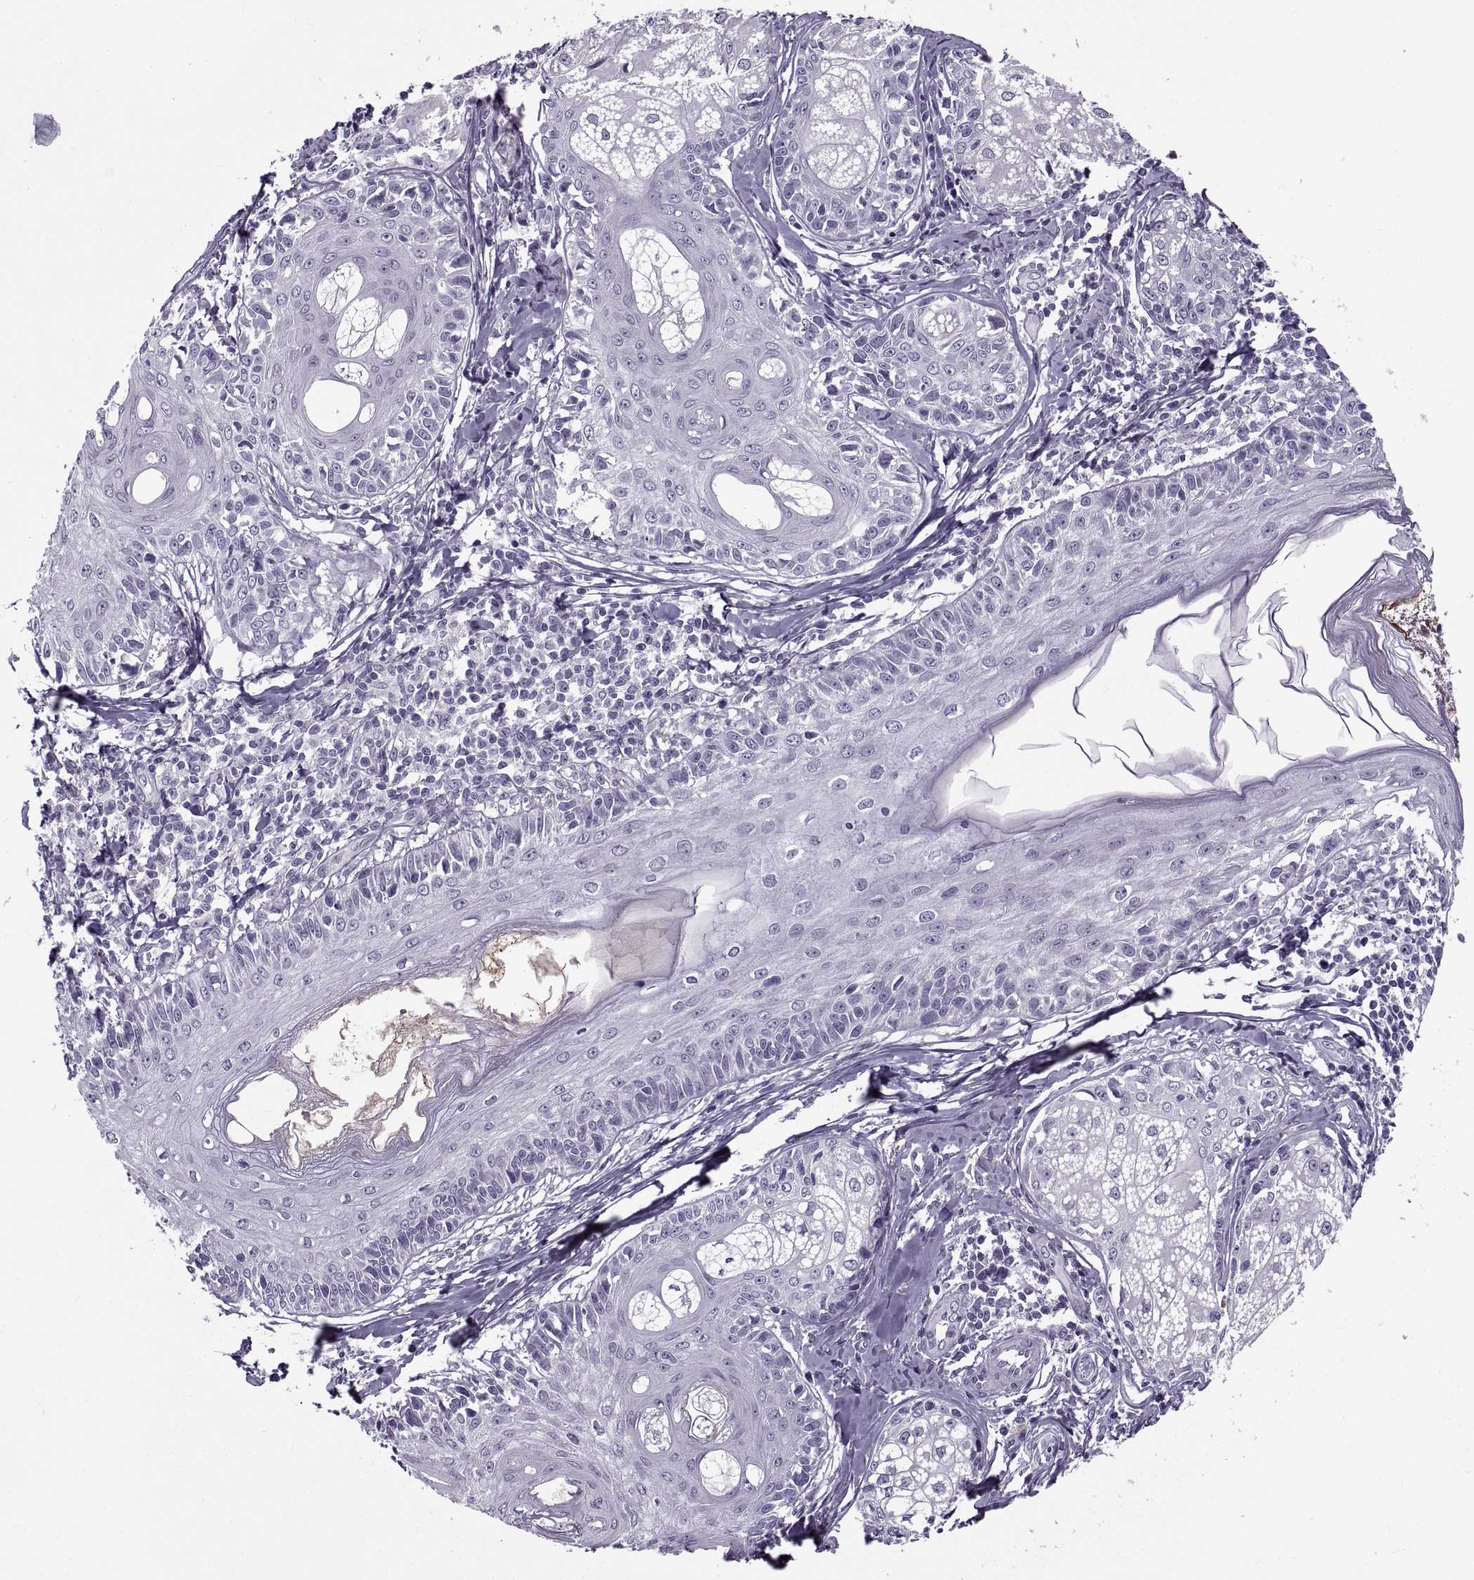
{"staining": {"intensity": "negative", "quantity": "none", "location": "none"}, "tissue": "melanoma", "cell_type": "Tumor cells", "image_type": "cancer", "snomed": [{"axis": "morphology", "description": "Malignant melanoma, NOS"}, {"axis": "topography", "description": "Skin"}], "caption": "Malignant melanoma stained for a protein using immunohistochemistry reveals no staining tumor cells.", "gene": "CALCR", "patient": {"sex": "female", "age": 86}}